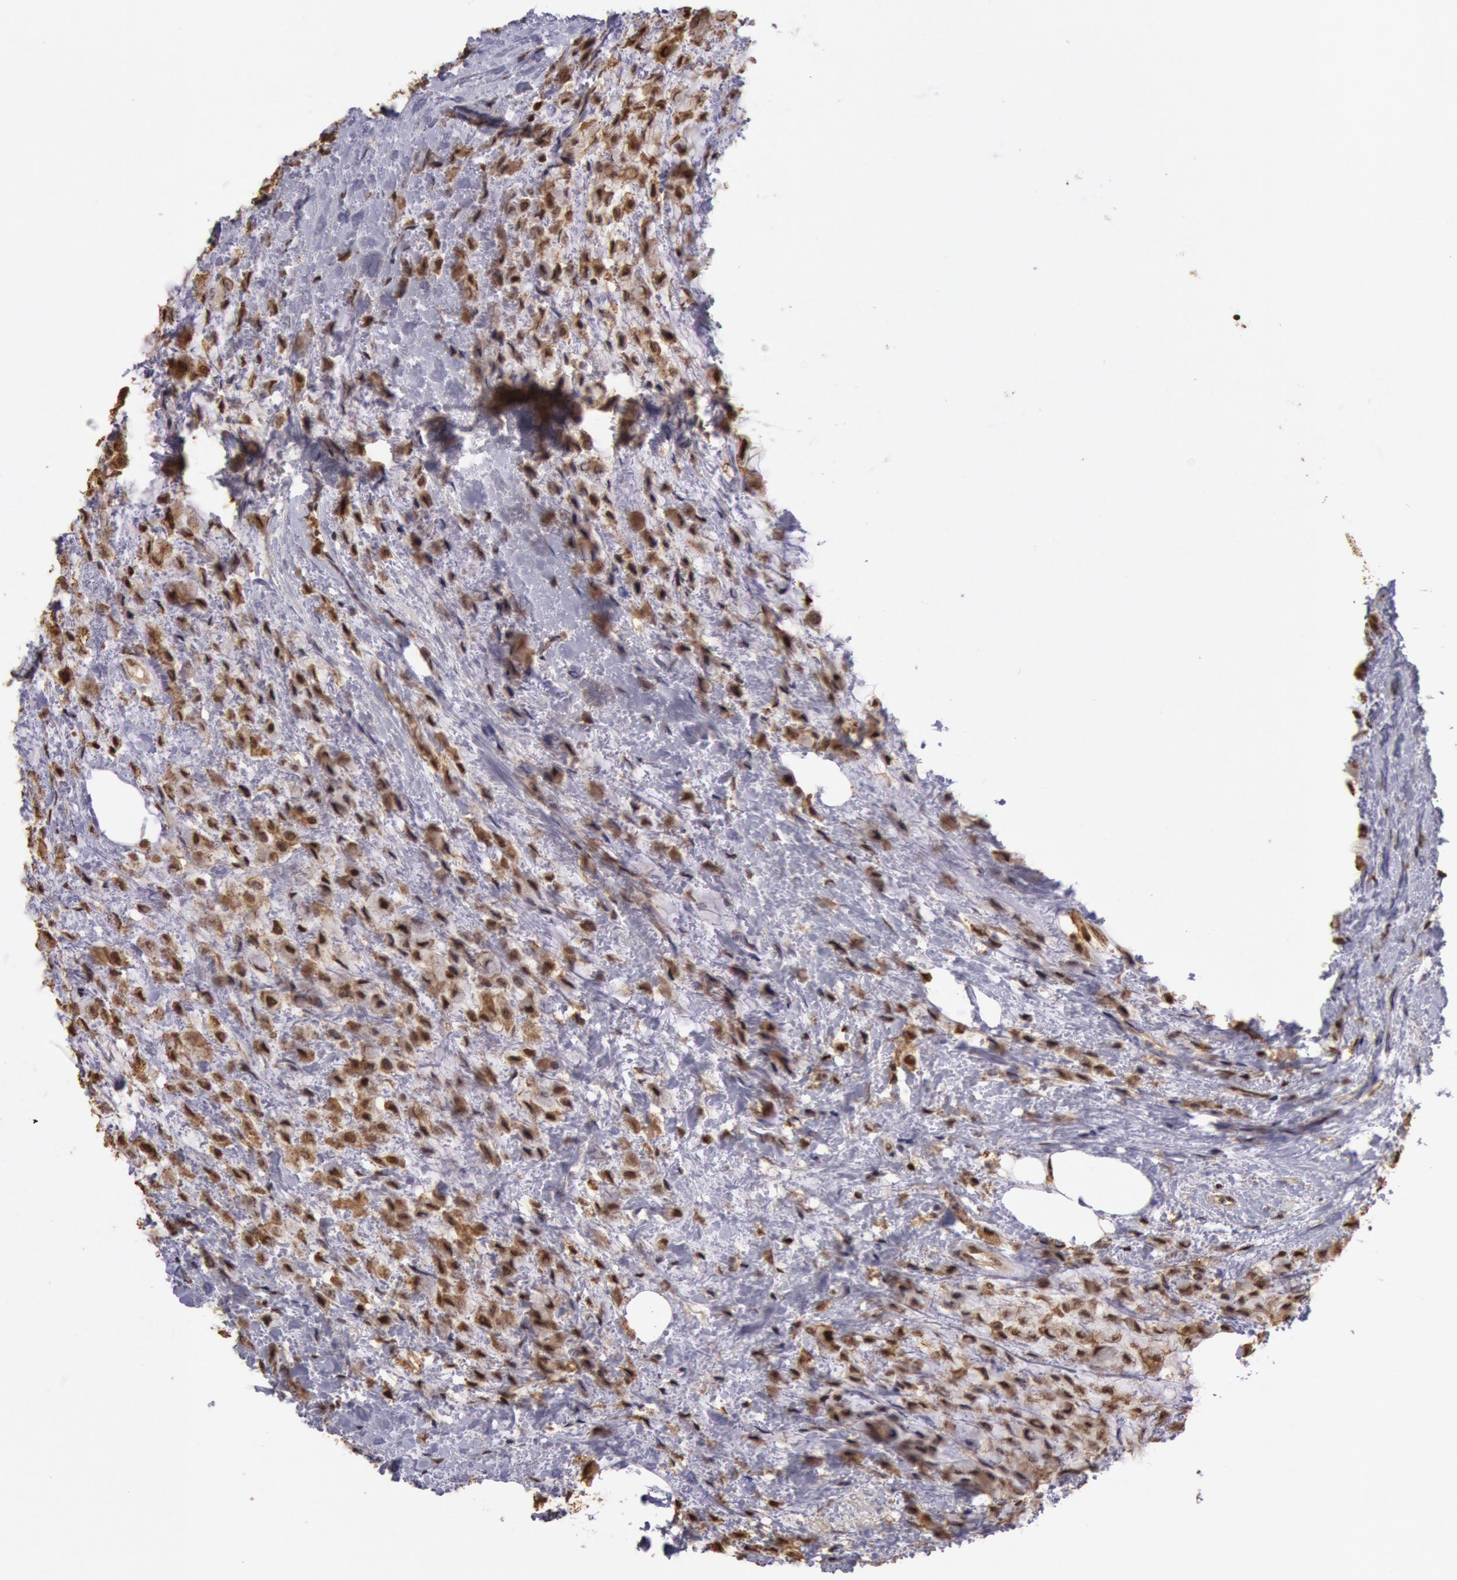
{"staining": {"intensity": "moderate", "quantity": ">75%", "location": "nuclear"}, "tissue": "breast cancer", "cell_type": "Tumor cells", "image_type": "cancer", "snomed": [{"axis": "morphology", "description": "Lobular carcinoma"}, {"axis": "topography", "description": "Breast"}], "caption": "Immunohistochemistry (IHC) micrograph of human breast cancer stained for a protein (brown), which exhibits medium levels of moderate nuclear staining in about >75% of tumor cells.", "gene": "LIG4", "patient": {"sex": "female", "age": 85}}